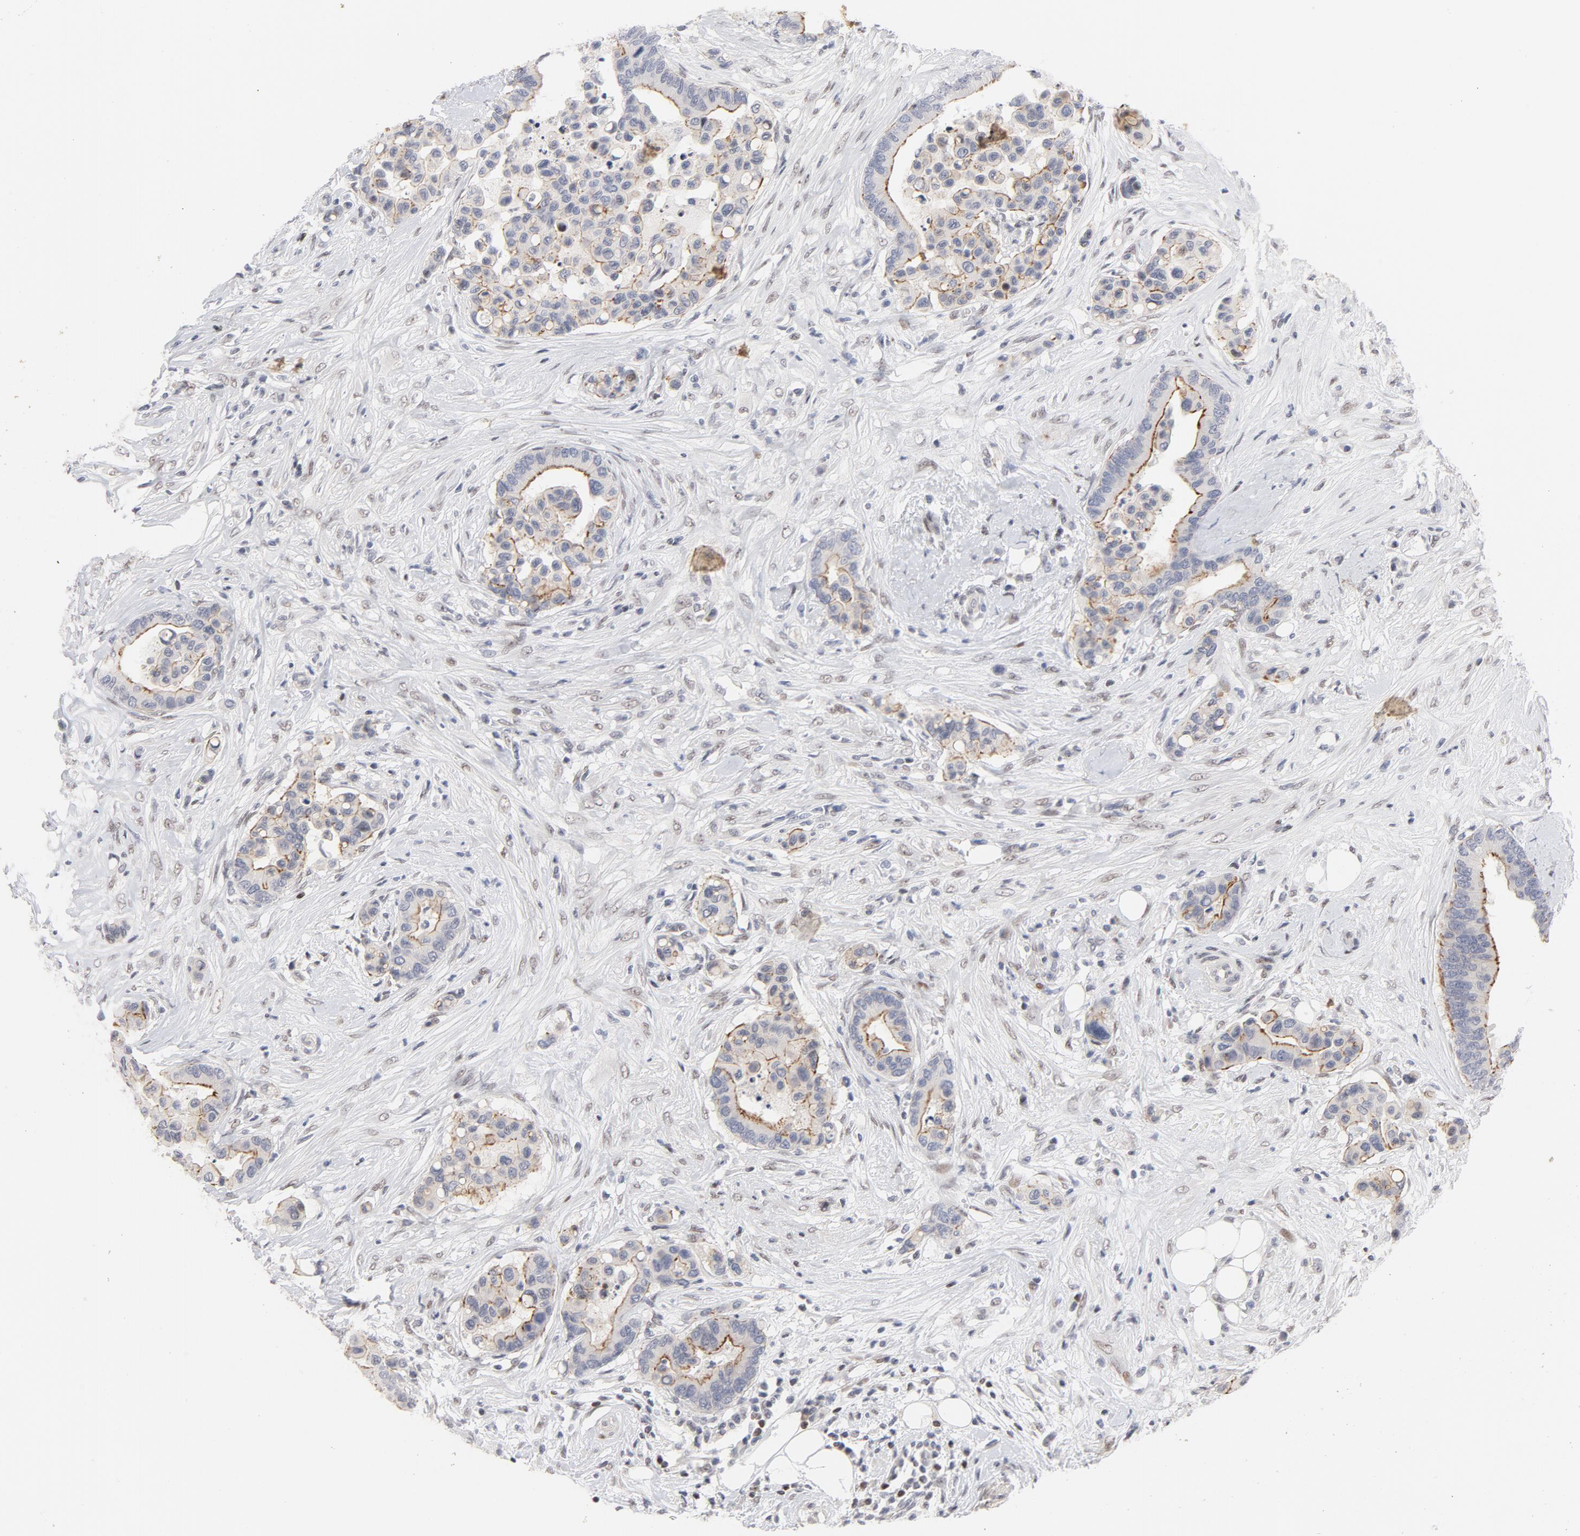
{"staining": {"intensity": "moderate", "quantity": "25%-75%", "location": "cytoplasmic/membranous"}, "tissue": "colorectal cancer", "cell_type": "Tumor cells", "image_type": "cancer", "snomed": [{"axis": "morphology", "description": "Adenocarcinoma, NOS"}, {"axis": "topography", "description": "Colon"}], "caption": "Protein expression analysis of colorectal adenocarcinoma reveals moderate cytoplasmic/membranous positivity in about 25%-75% of tumor cells.", "gene": "NFIC", "patient": {"sex": "male", "age": 82}}